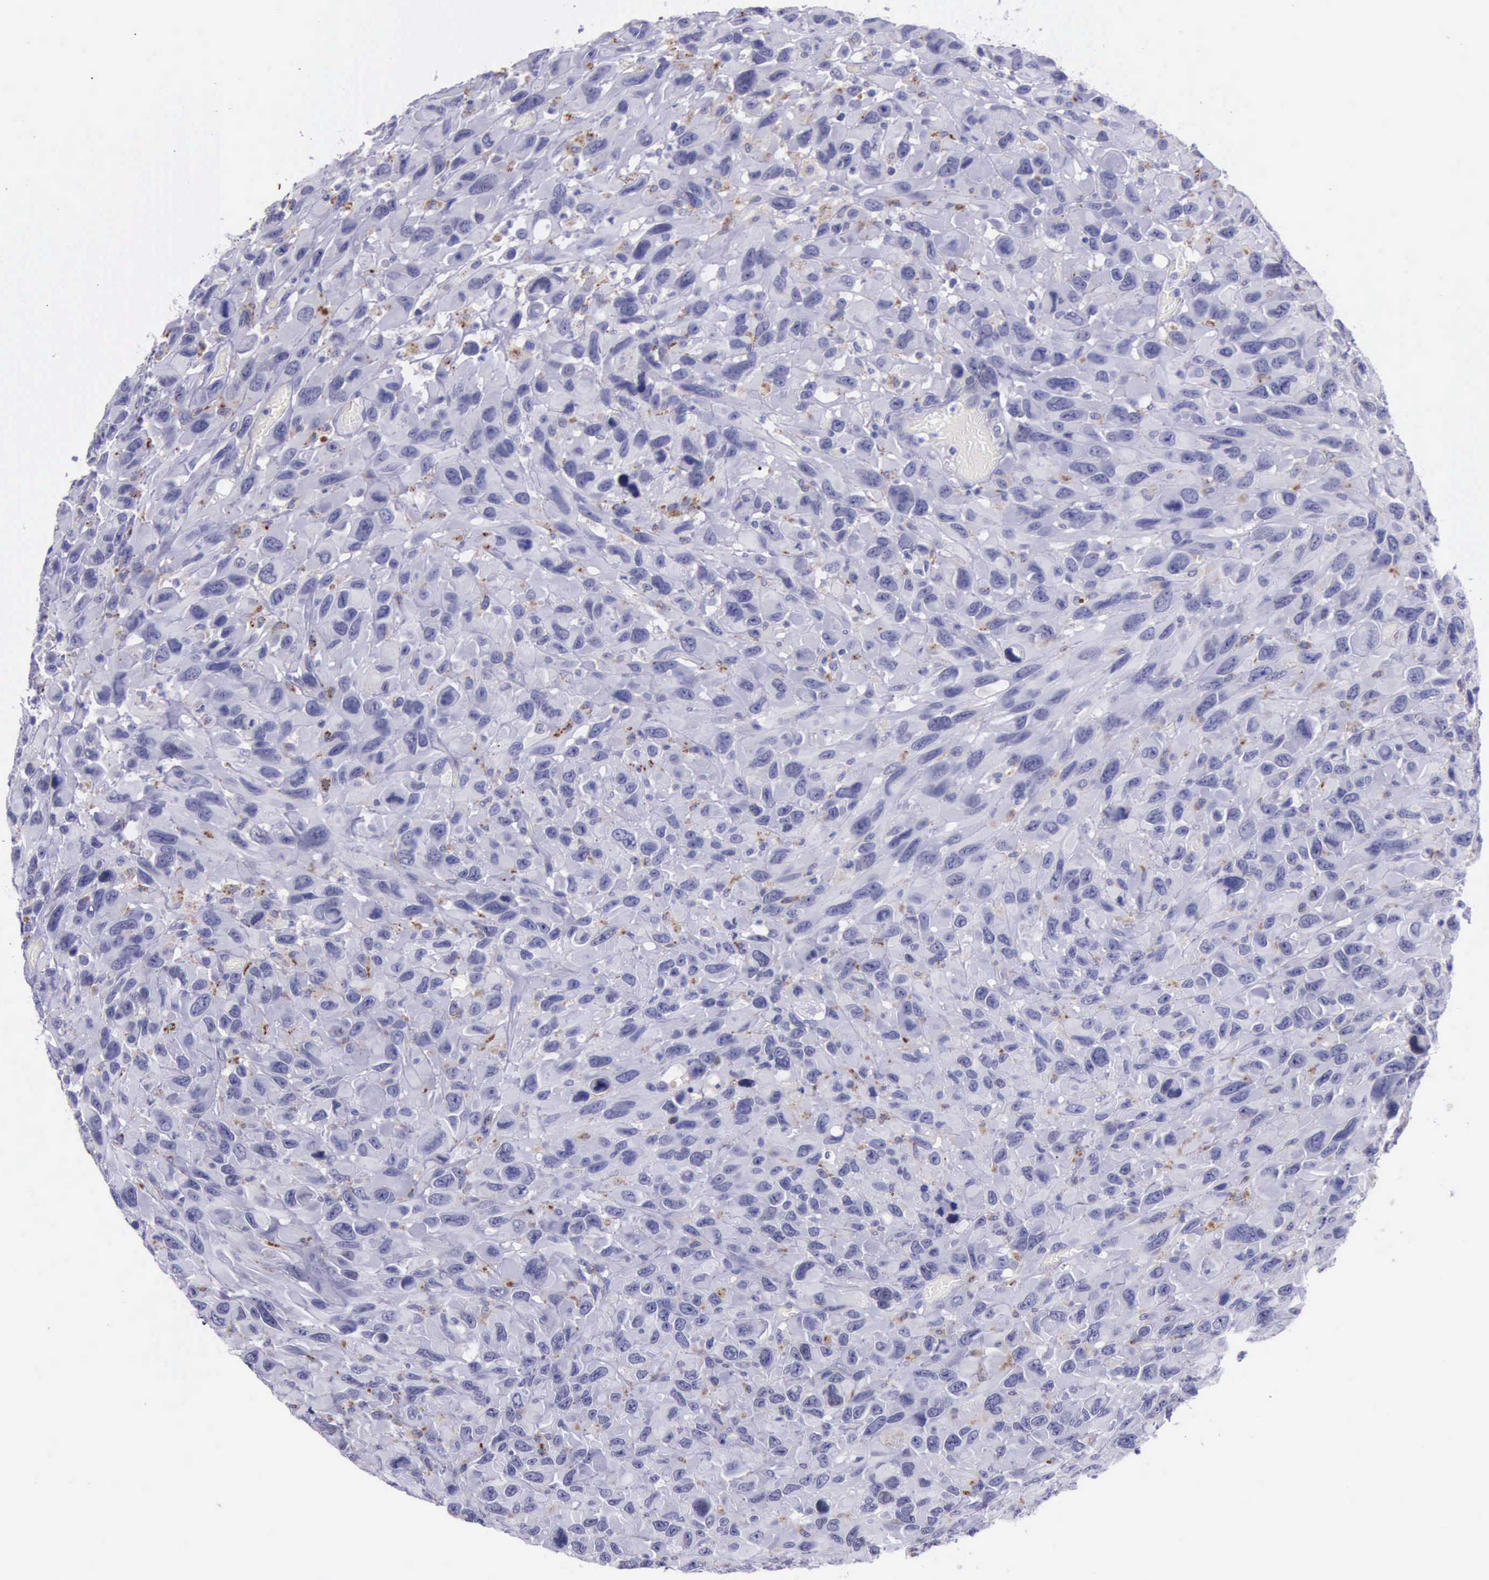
{"staining": {"intensity": "moderate", "quantity": "25%-75%", "location": "cytoplasmic/membranous"}, "tissue": "renal cancer", "cell_type": "Tumor cells", "image_type": "cancer", "snomed": [{"axis": "morphology", "description": "Adenocarcinoma, NOS"}, {"axis": "topography", "description": "Kidney"}], "caption": "Protein staining demonstrates moderate cytoplasmic/membranous staining in approximately 25%-75% of tumor cells in renal cancer.", "gene": "GLA", "patient": {"sex": "male", "age": 79}}